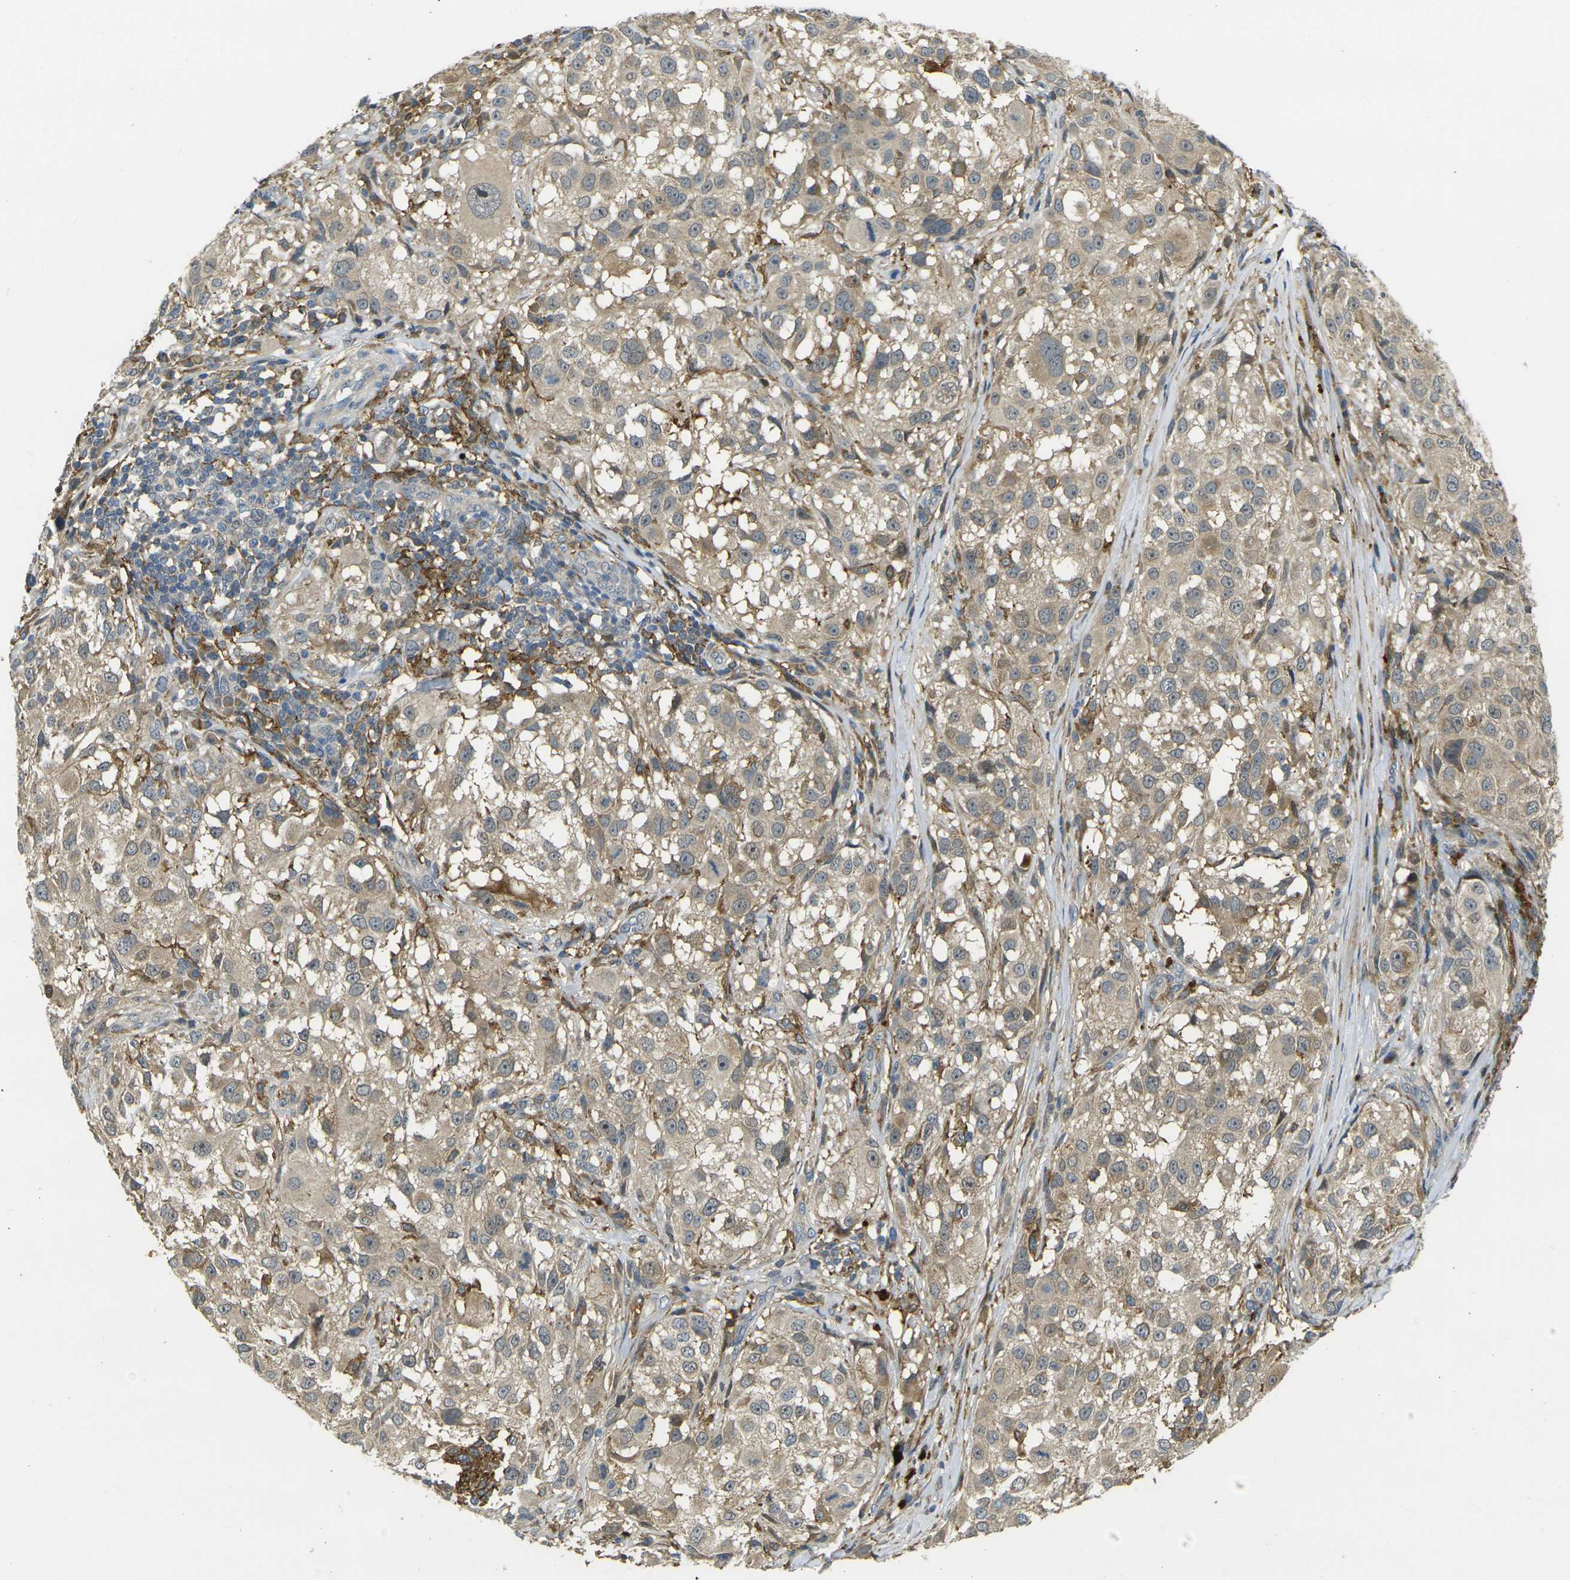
{"staining": {"intensity": "weak", "quantity": ">75%", "location": "cytoplasmic/membranous"}, "tissue": "melanoma", "cell_type": "Tumor cells", "image_type": "cancer", "snomed": [{"axis": "morphology", "description": "Necrosis, NOS"}, {"axis": "morphology", "description": "Malignant melanoma, NOS"}, {"axis": "topography", "description": "Skin"}], "caption": "Melanoma was stained to show a protein in brown. There is low levels of weak cytoplasmic/membranous expression in about >75% of tumor cells.", "gene": "PIGL", "patient": {"sex": "female", "age": 87}}